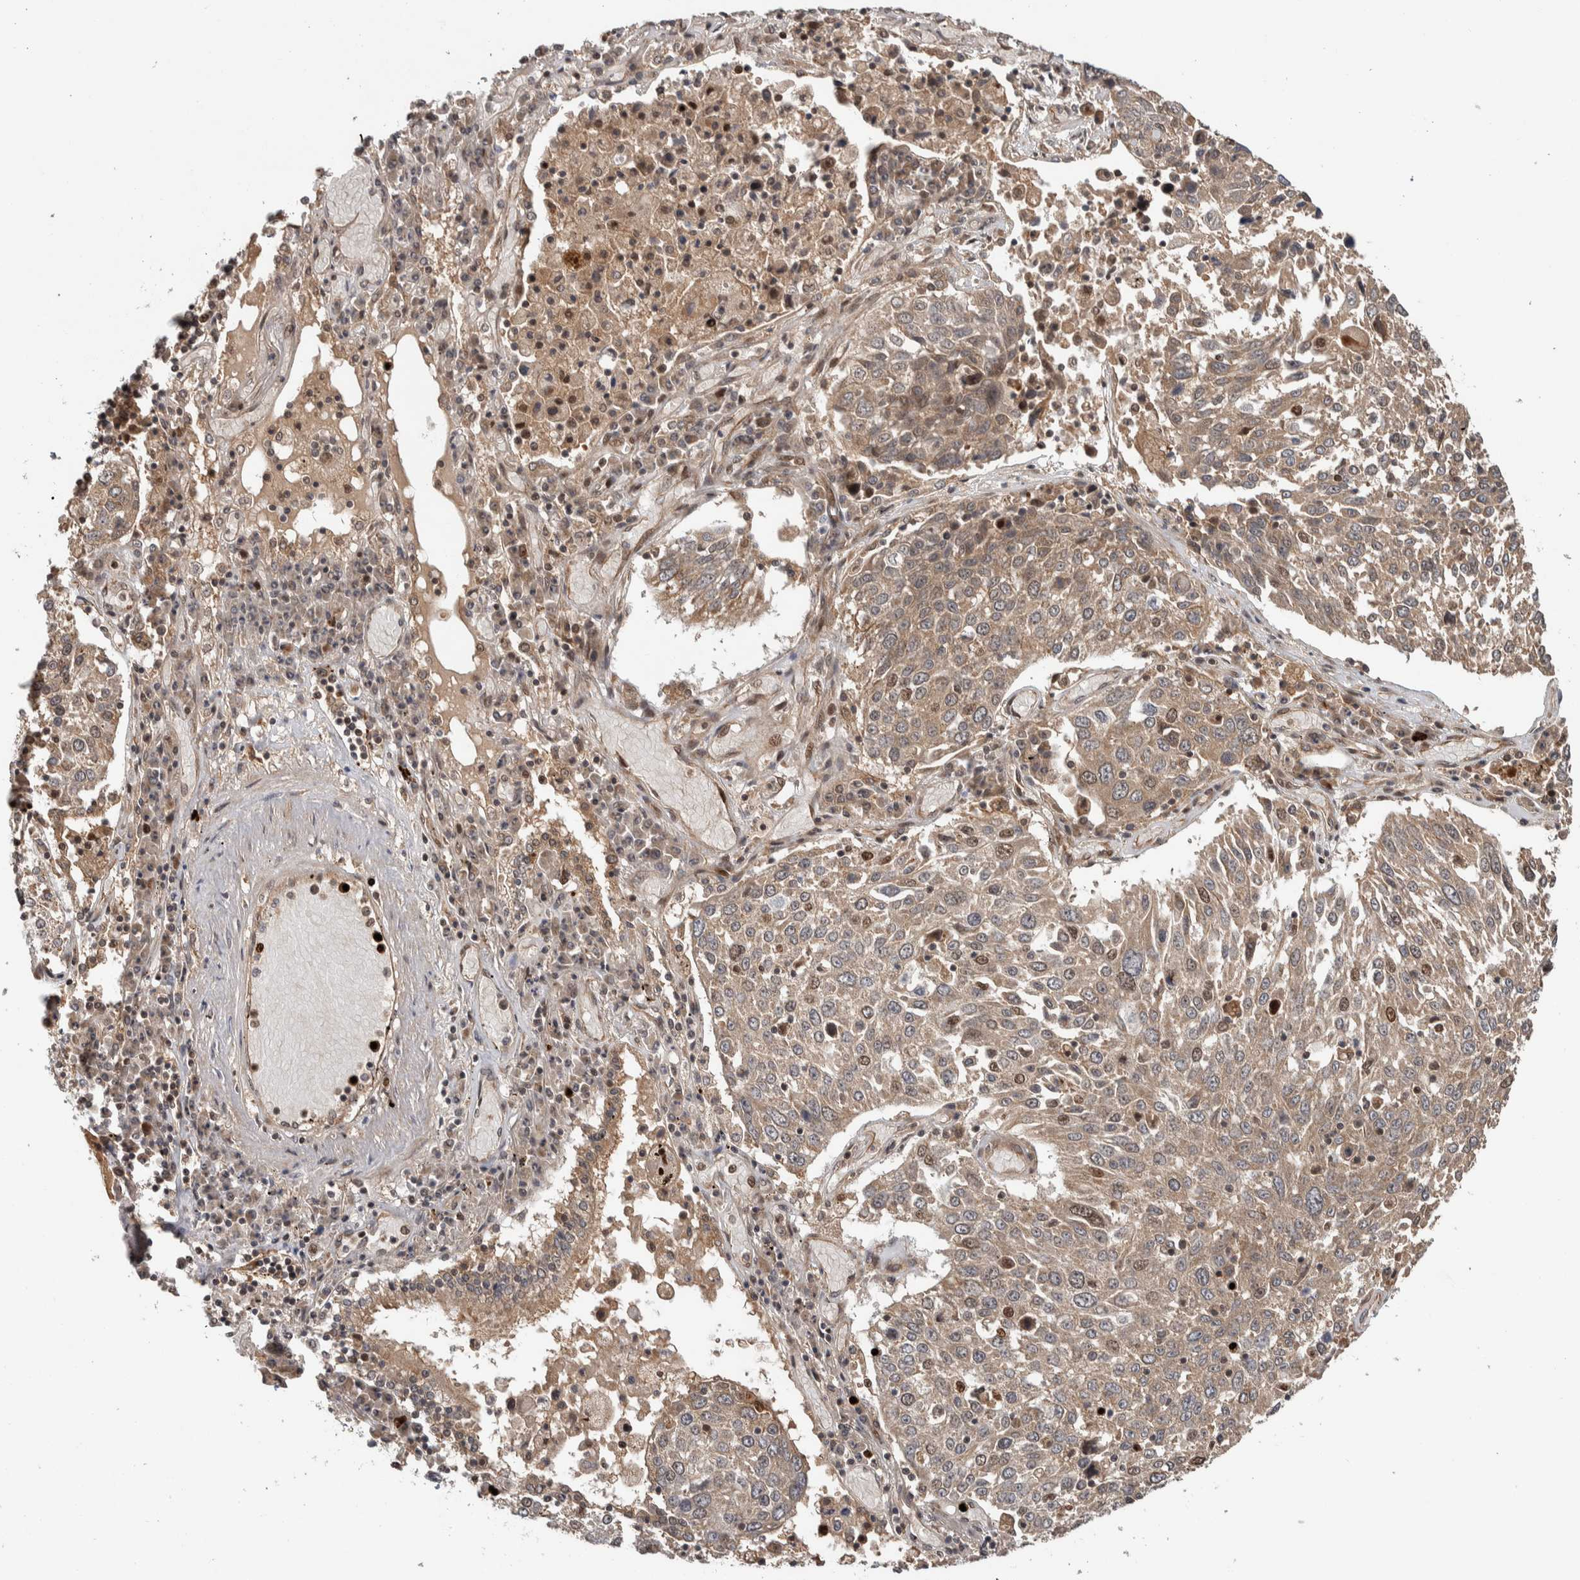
{"staining": {"intensity": "weak", "quantity": ">75%", "location": "cytoplasmic/membranous,nuclear"}, "tissue": "lung cancer", "cell_type": "Tumor cells", "image_type": "cancer", "snomed": [{"axis": "morphology", "description": "Squamous cell carcinoma, NOS"}, {"axis": "topography", "description": "Lung"}], "caption": "The histopathology image shows immunohistochemical staining of lung cancer. There is weak cytoplasmic/membranous and nuclear expression is appreciated in about >75% of tumor cells. (DAB (3,3'-diaminobenzidine) = brown stain, brightfield microscopy at high magnification).", "gene": "RPS6KA4", "patient": {"sex": "male", "age": 65}}